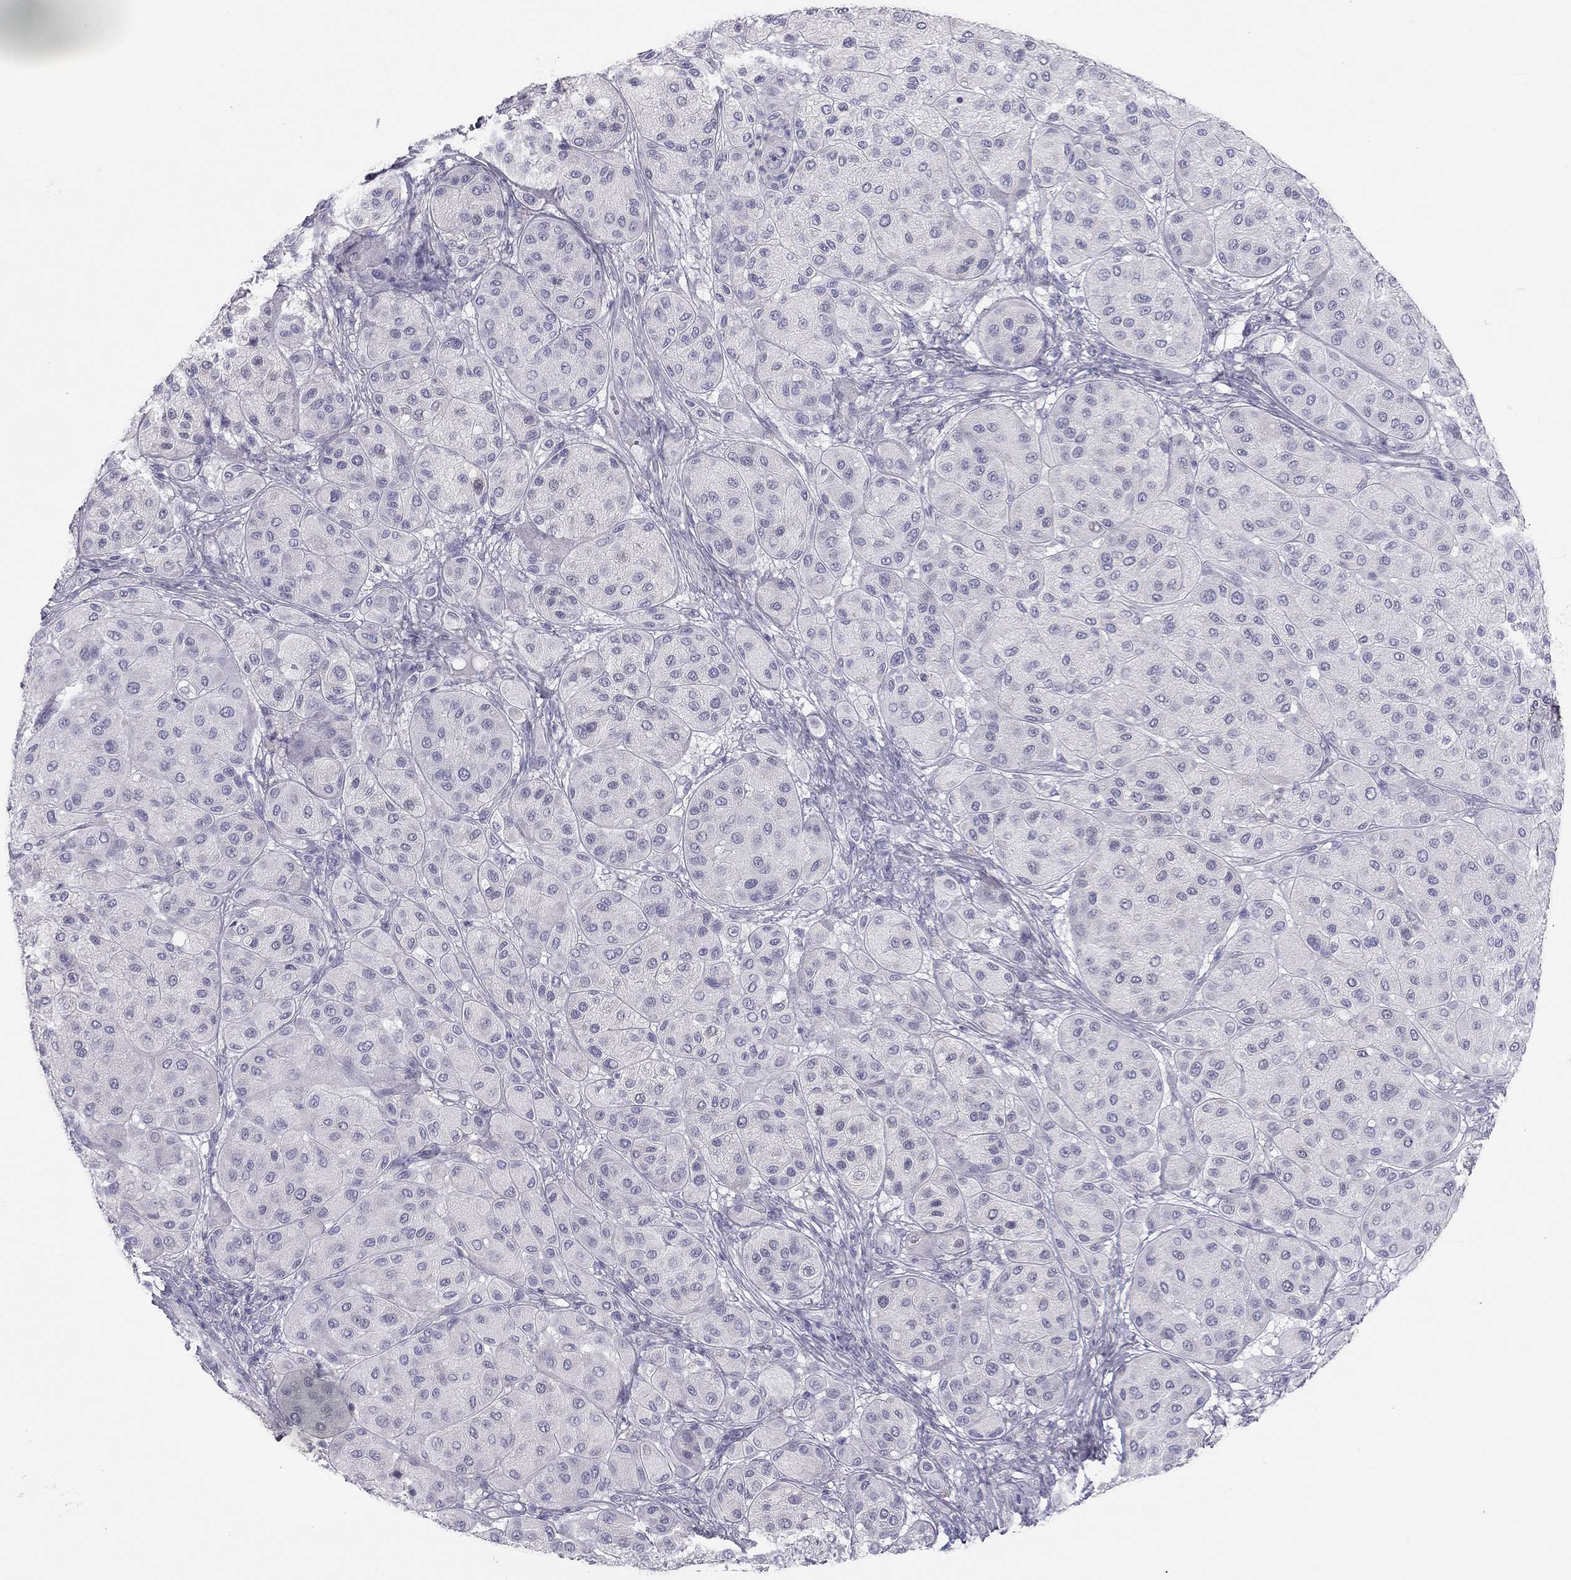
{"staining": {"intensity": "negative", "quantity": "none", "location": "none"}, "tissue": "melanoma", "cell_type": "Tumor cells", "image_type": "cancer", "snomed": [{"axis": "morphology", "description": "Malignant melanoma, Metastatic site"}, {"axis": "topography", "description": "Smooth muscle"}], "caption": "DAB immunohistochemical staining of melanoma exhibits no significant expression in tumor cells.", "gene": "SPATA12", "patient": {"sex": "male", "age": 41}}